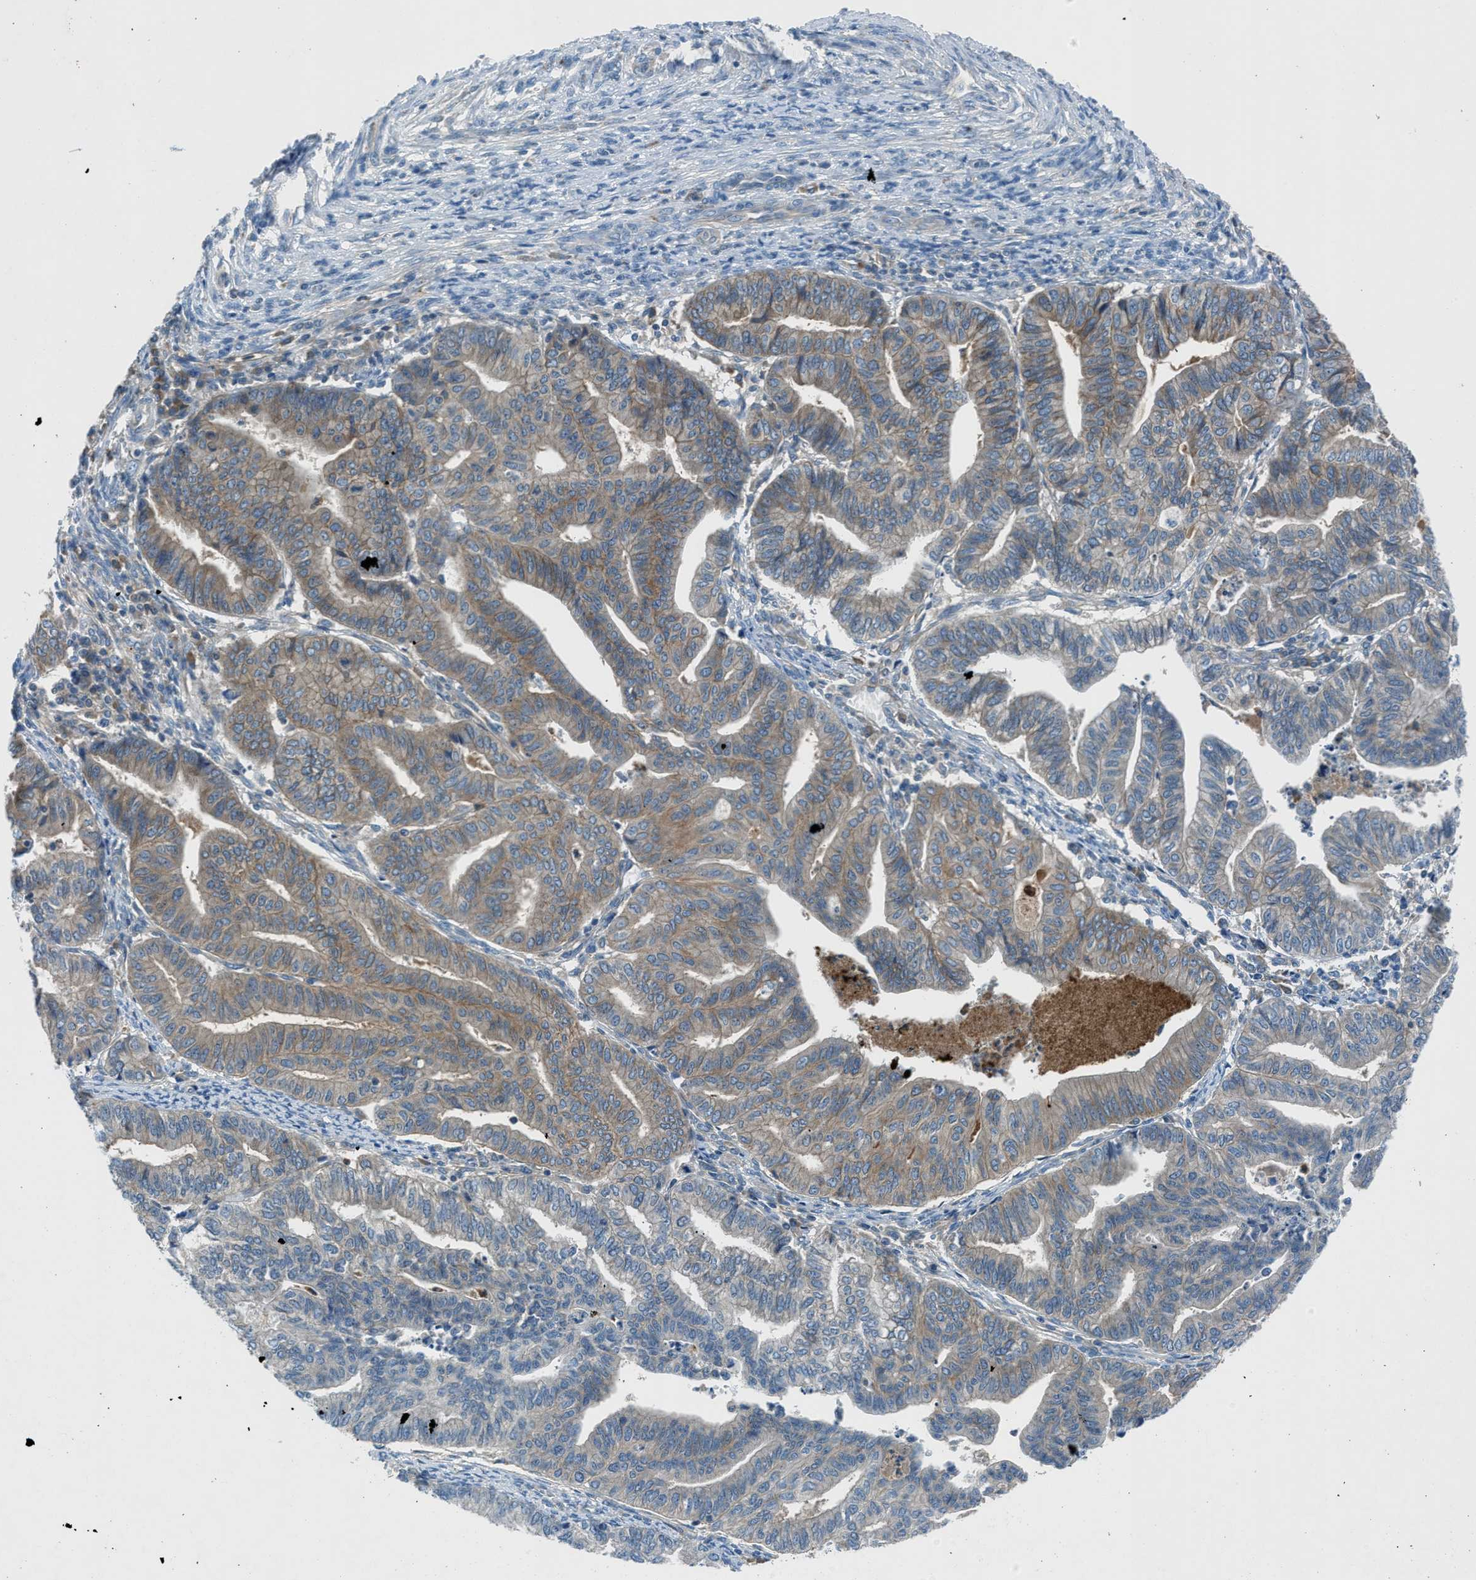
{"staining": {"intensity": "weak", "quantity": "25%-75%", "location": "cytoplasmic/membranous"}, "tissue": "endometrial cancer", "cell_type": "Tumor cells", "image_type": "cancer", "snomed": [{"axis": "morphology", "description": "Adenocarcinoma, NOS"}, {"axis": "topography", "description": "Endometrium"}], "caption": "Protein expression analysis of human endometrial cancer (adenocarcinoma) reveals weak cytoplasmic/membranous expression in approximately 25%-75% of tumor cells.", "gene": "BMP1", "patient": {"sex": "female", "age": 79}}